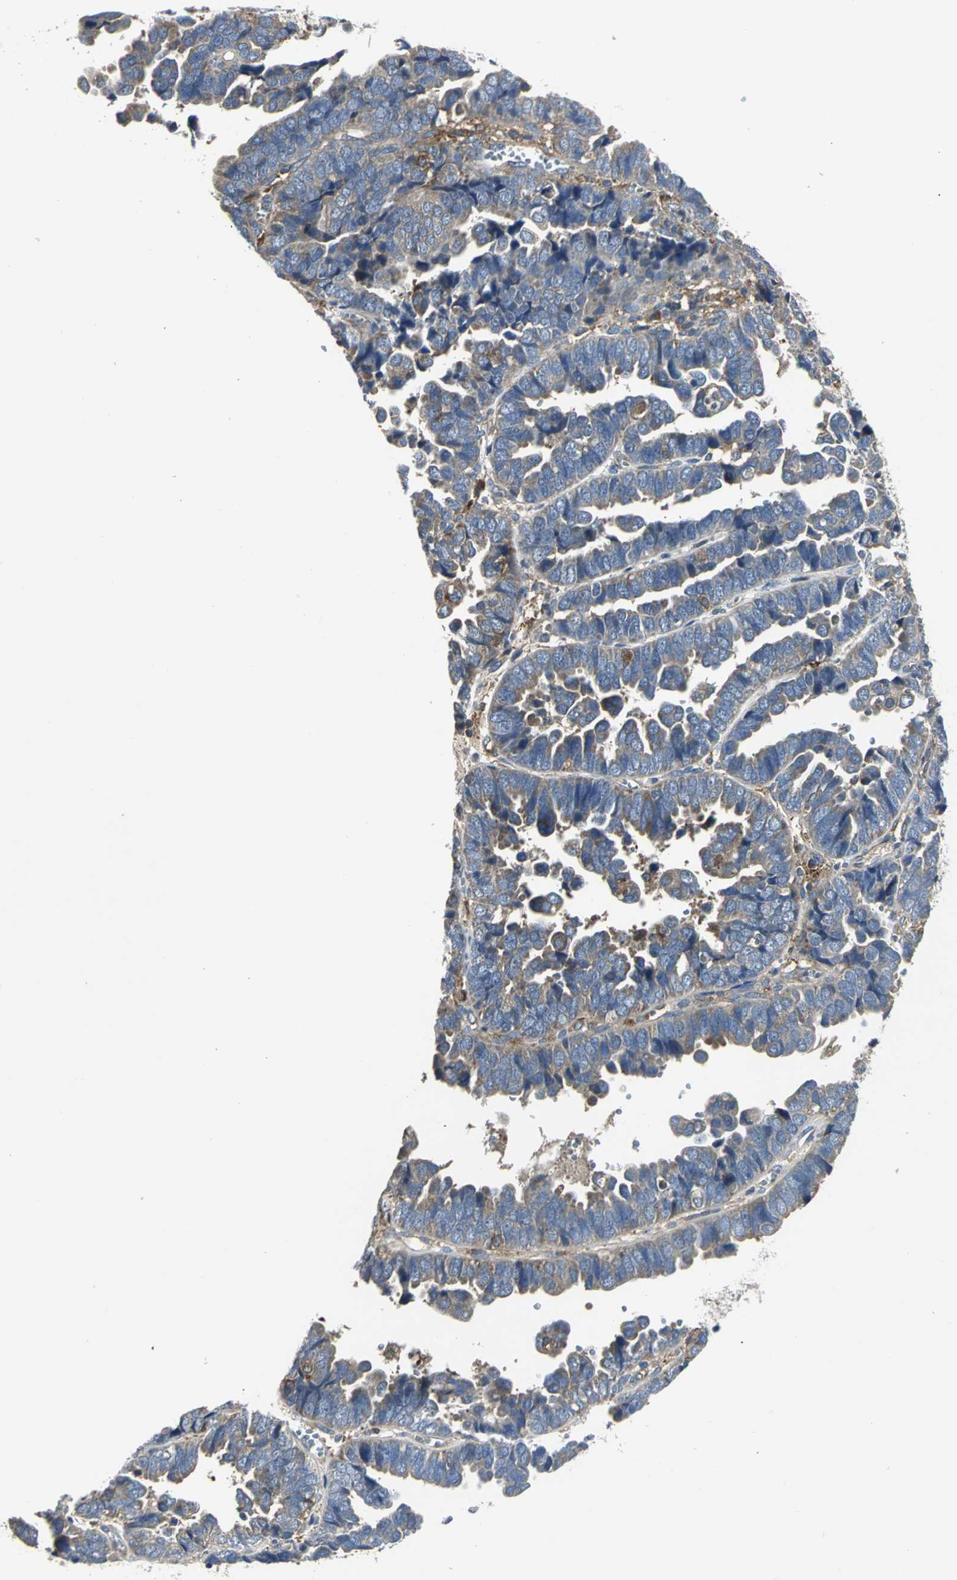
{"staining": {"intensity": "moderate", "quantity": ">75%", "location": "cytoplasmic/membranous"}, "tissue": "endometrial cancer", "cell_type": "Tumor cells", "image_type": "cancer", "snomed": [{"axis": "morphology", "description": "Adenocarcinoma, NOS"}, {"axis": "topography", "description": "Endometrium"}], "caption": "A brown stain highlights moderate cytoplasmic/membranous positivity of a protein in endometrial adenocarcinoma tumor cells. (Stains: DAB (3,3'-diaminobenzidine) in brown, nuclei in blue, Microscopy: brightfield microscopy at high magnification).", "gene": "CHRNB1", "patient": {"sex": "female", "age": 75}}